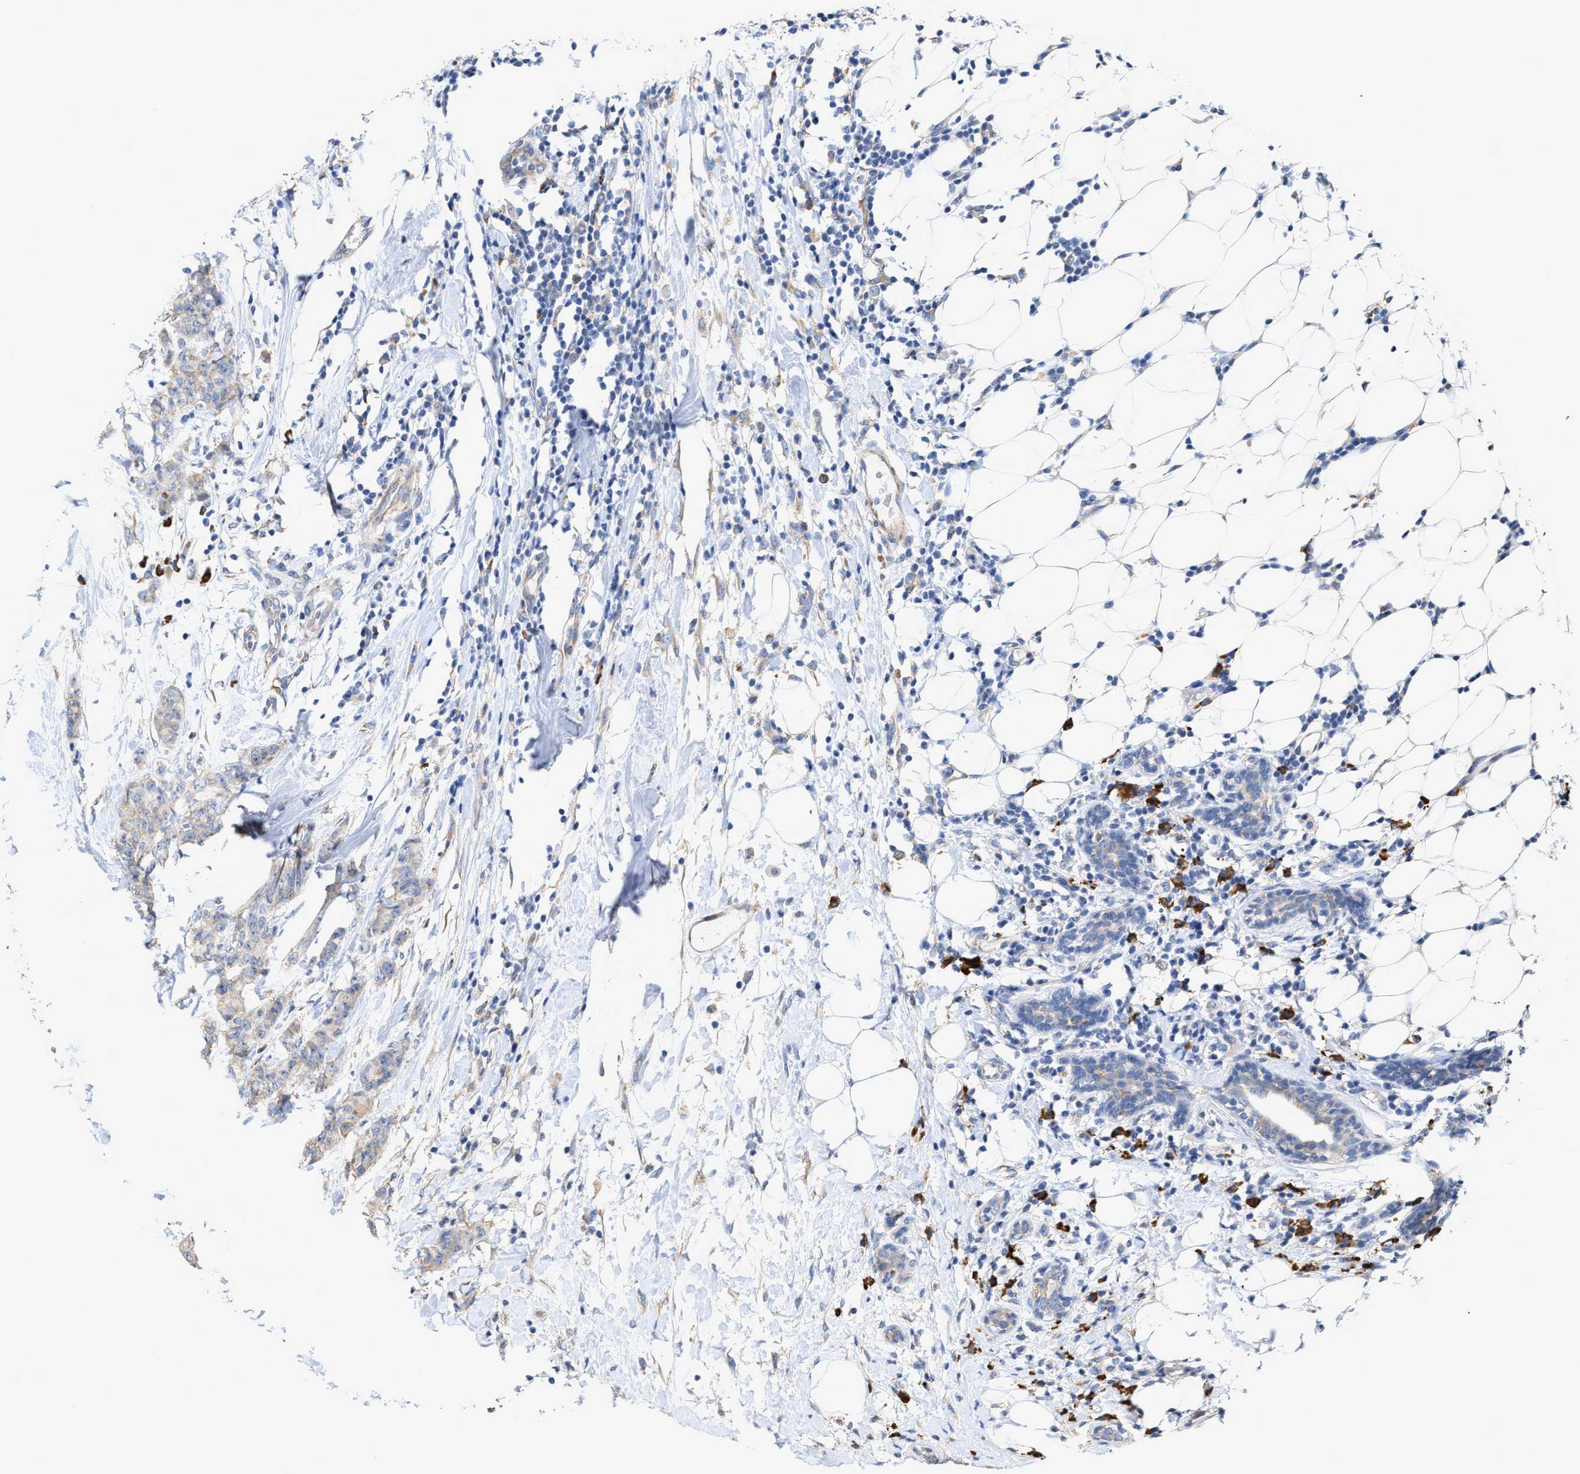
{"staining": {"intensity": "moderate", "quantity": "25%-75%", "location": "cytoplasmic/membranous"}, "tissue": "breast cancer", "cell_type": "Tumor cells", "image_type": "cancer", "snomed": [{"axis": "morphology", "description": "Normal tissue, NOS"}, {"axis": "morphology", "description": "Duct carcinoma"}, {"axis": "topography", "description": "Breast"}], "caption": "A high-resolution image shows IHC staining of breast cancer, which displays moderate cytoplasmic/membranous staining in approximately 25%-75% of tumor cells. (DAB (3,3'-diaminobenzidine) IHC, brown staining for protein, blue staining for nuclei).", "gene": "RYR2", "patient": {"sex": "female", "age": 40}}